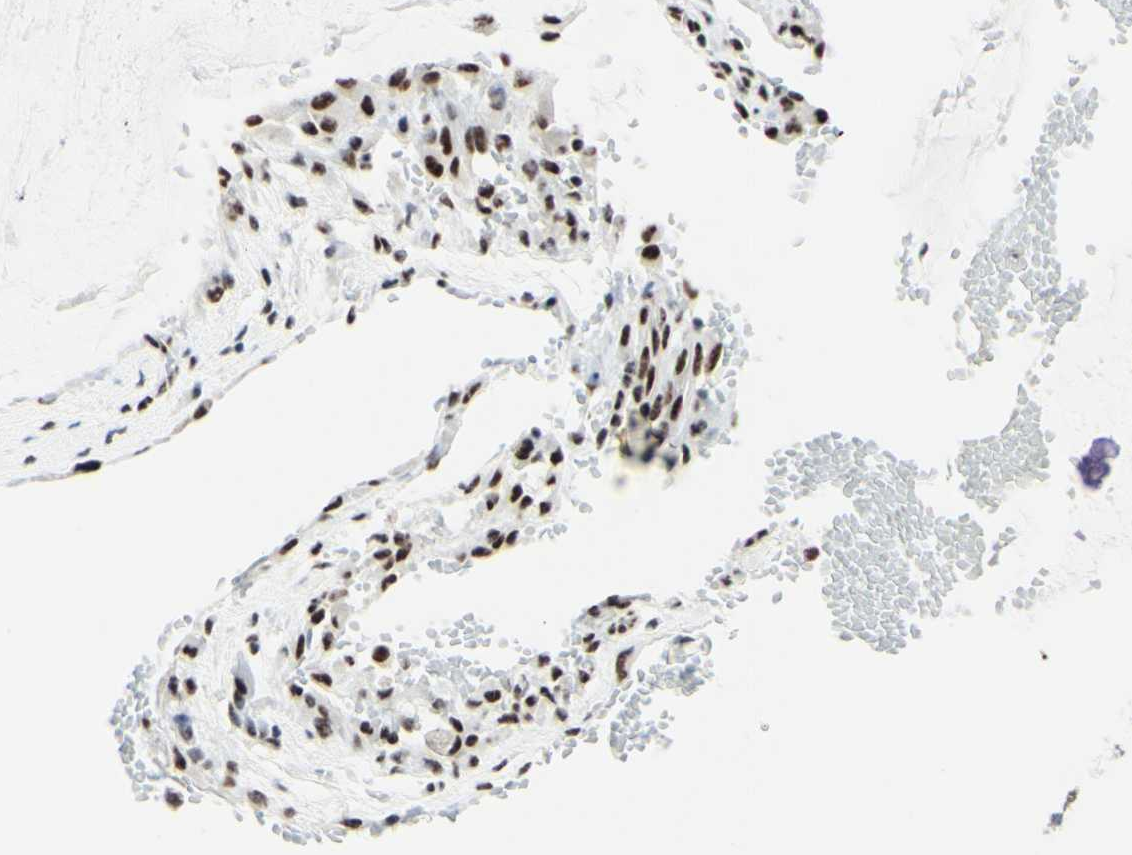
{"staining": {"intensity": "strong", "quantity": ">75%", "location": "nuclear"}, "tissue": "ovarian cancer", "cell_type": "Tumor cells", "image_type": "cancer", "snomed": [{"axis": "morphology", "description": "Cystadenocarcinoma, mucinous, NOS"}, {"axis": "topography", "description": "Ovary"}], "caption": "Tumor cells reveal high levels of strong nuclear positivity in about >75% of cells in mucinous cystadenocarcinoma (ovarian).", "gene": "WTAP", "patient": {"sex": "female", "age": 39}}